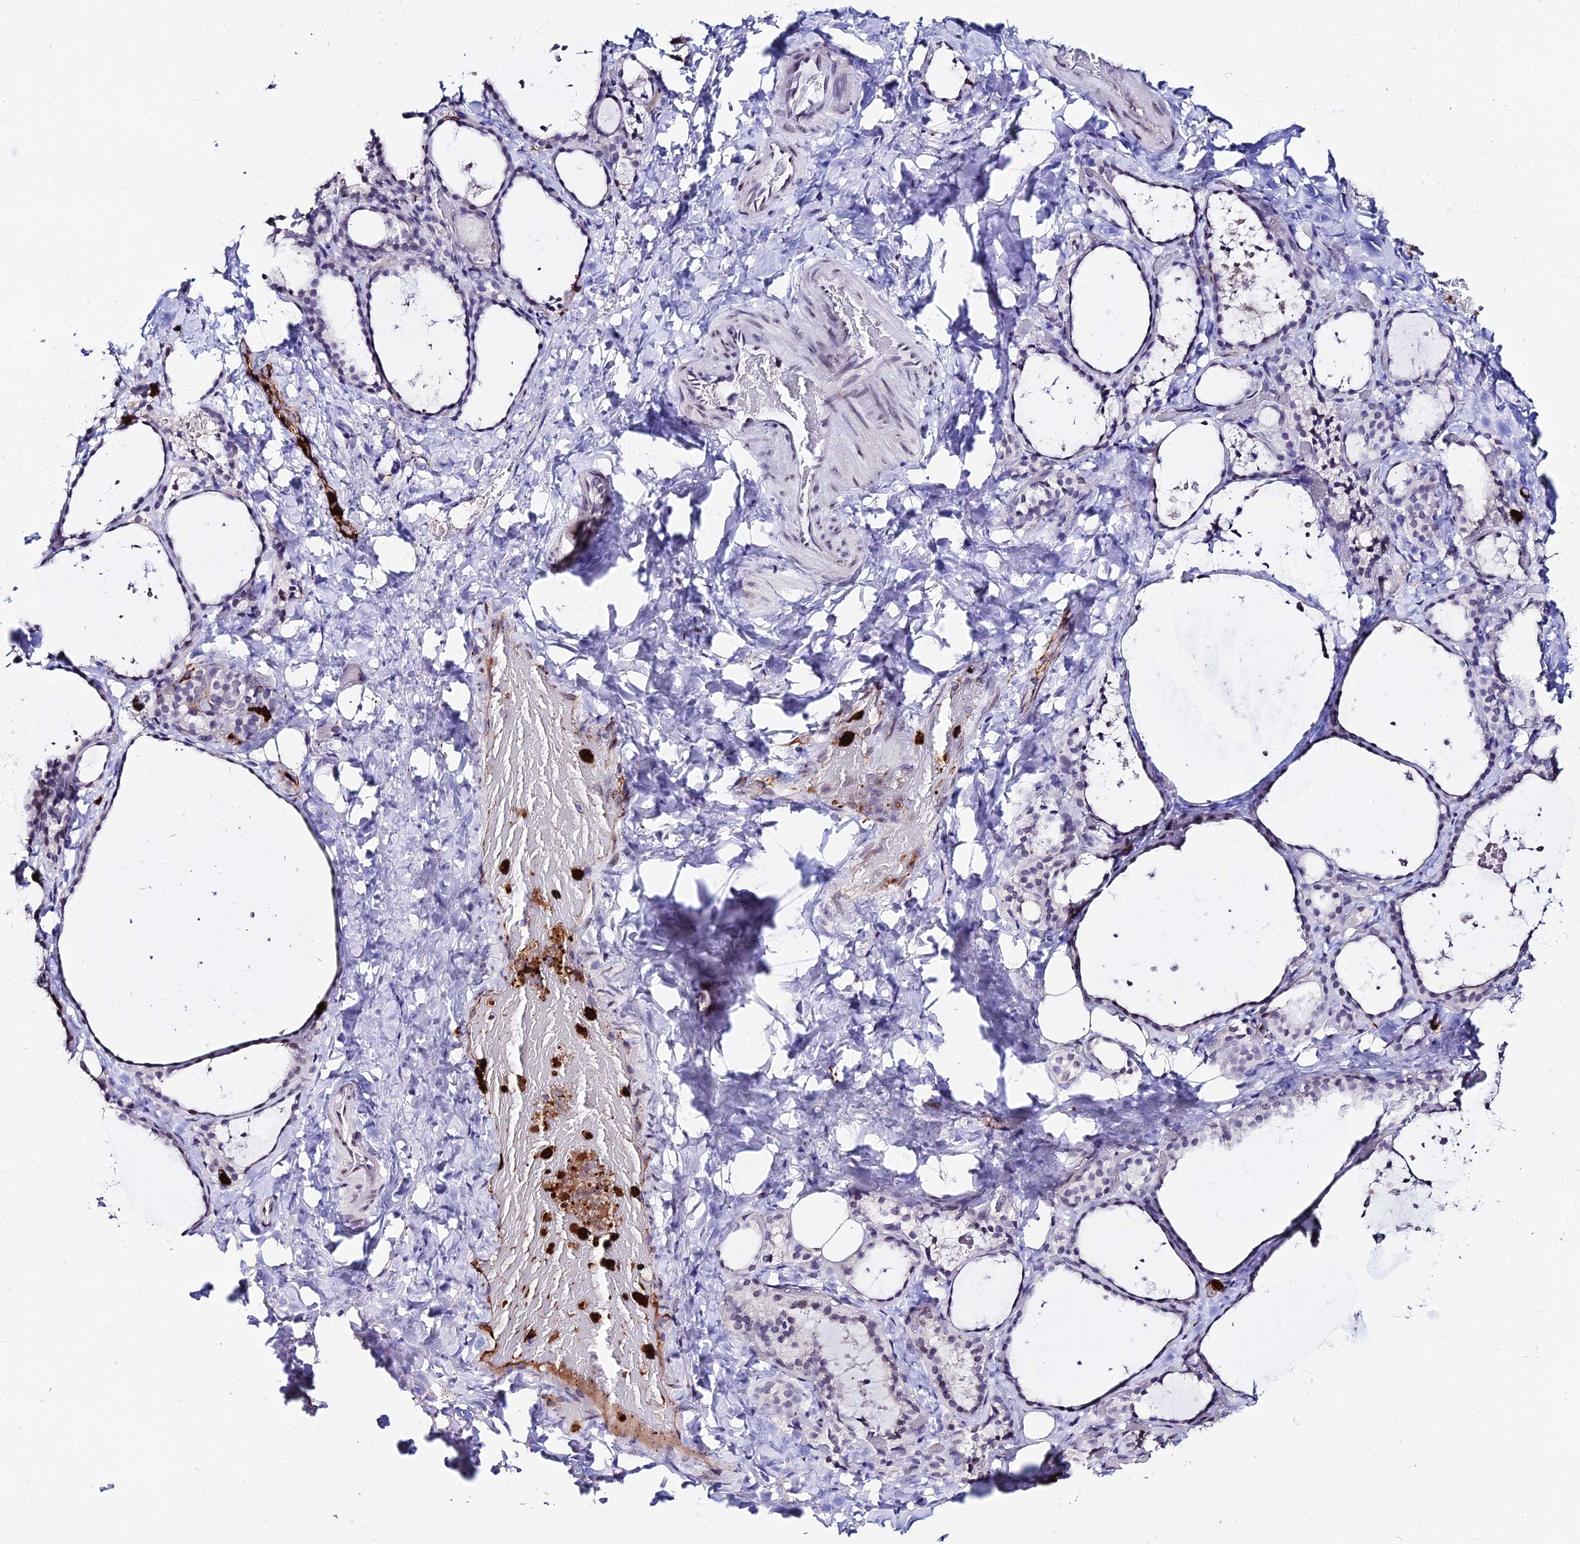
{"staining": {"intensity": "negative", "quantity": "none", "location": "none"}, "tissue": "thyroid gland", "cell_type": "Glandular cells", "image_type": "normal", "snomed": [{"axis": "morphology", "description": "Normal tissue, NOS"}, {"axis": "topography", "description": "Thyroid gland"}], "caption": "Photomicrograph shows no significant protein staining in glandular cells of benign thyroid gland.", "gene": "MCM10", "patient": {"sex": "female", "age": 44}}